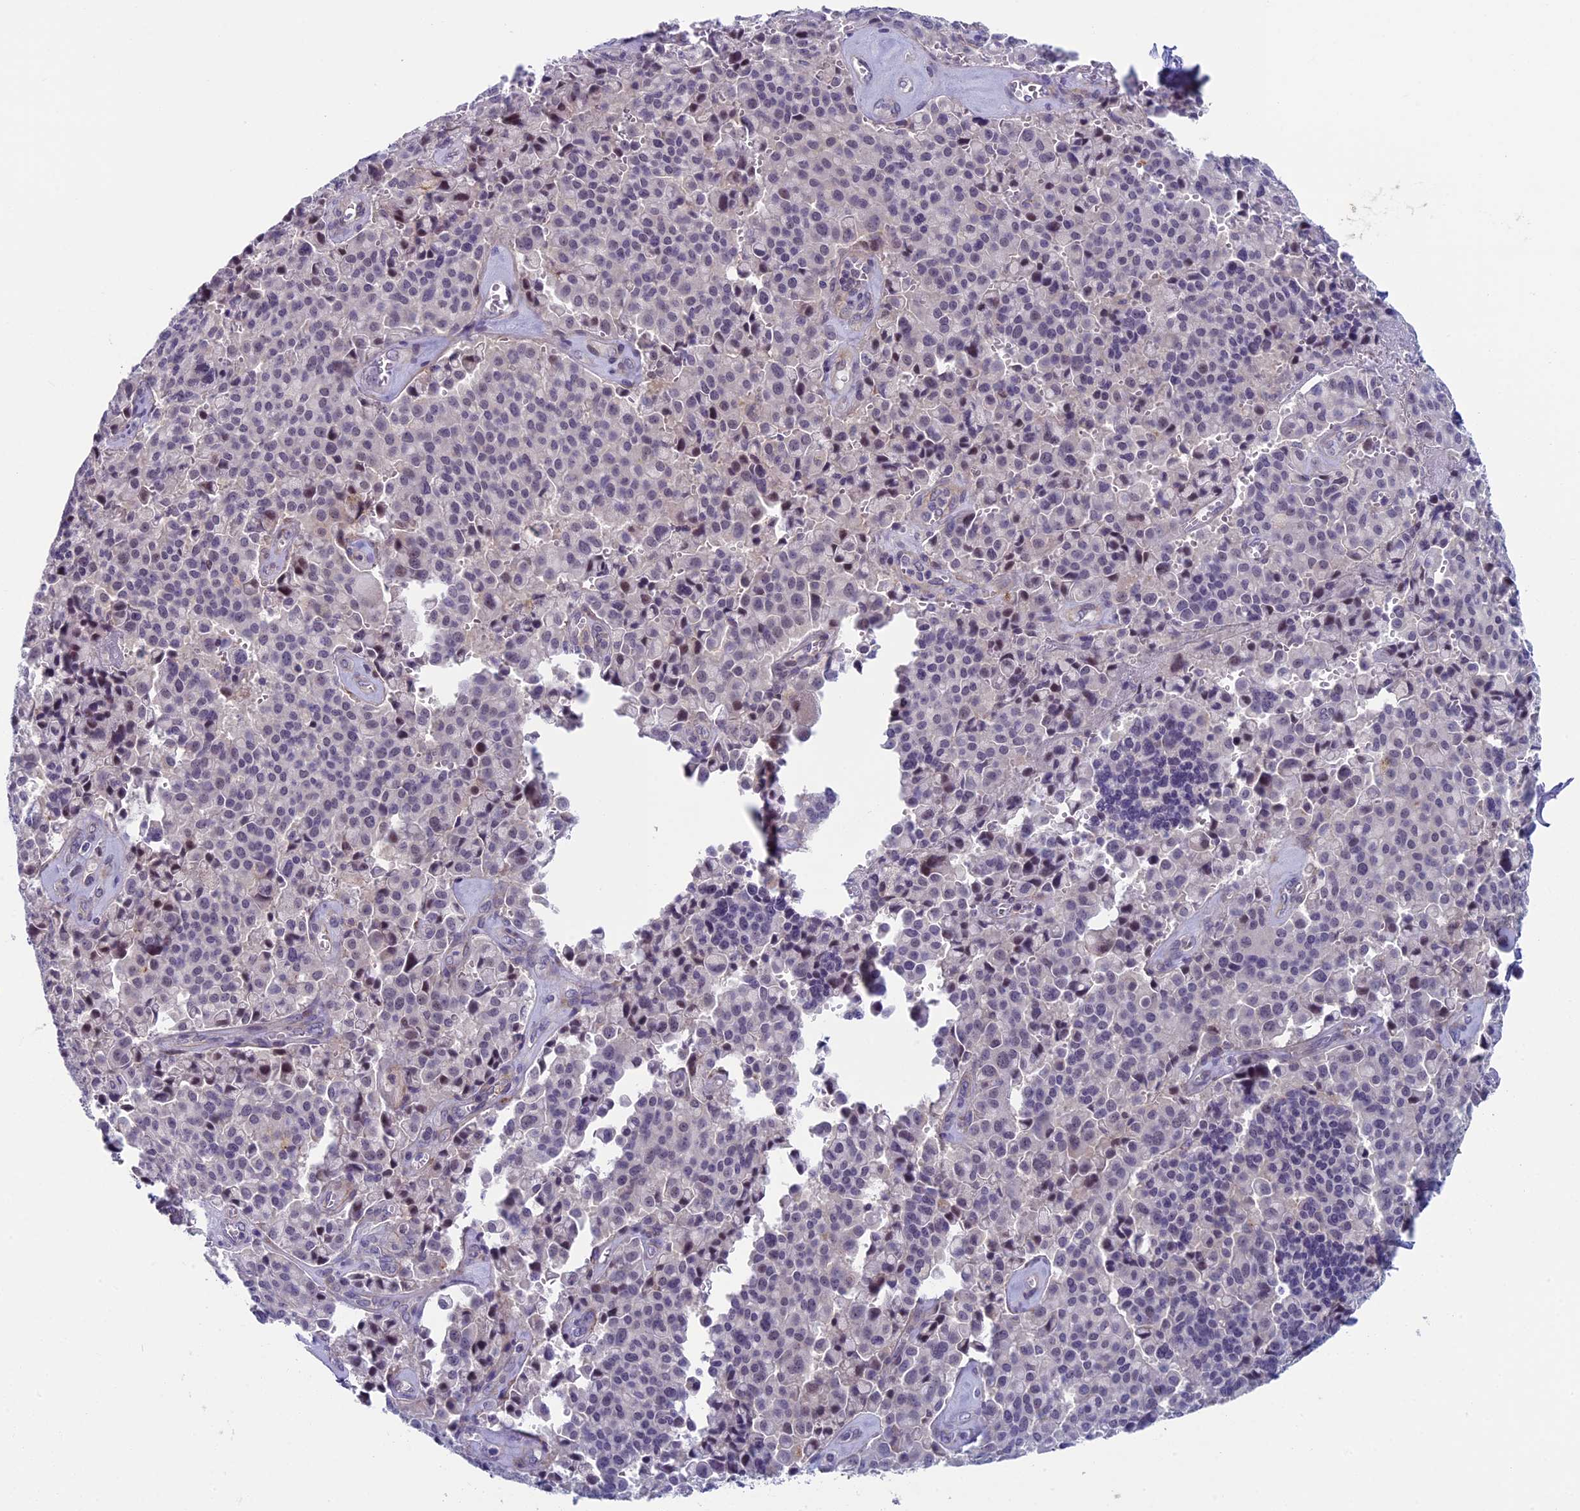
{"staining": {"intensity": "negative", "quantity": "none", "location": "none"}, "tissue": "pancreatic cancer", "cell_type": "Tumor cells", "image_type": "cancer", "snomed": [{"axis": "morphology", "description": "Adenocarcinoma, NOS"}, {"axis": "topography", "description": "Pancreas"}], "caption": "There is no significant positivity in tumor cells of pancreatic adenocarcinoma.", "gene": "CNEP1R1", "patient": {"sex": "male", "age": 65}}